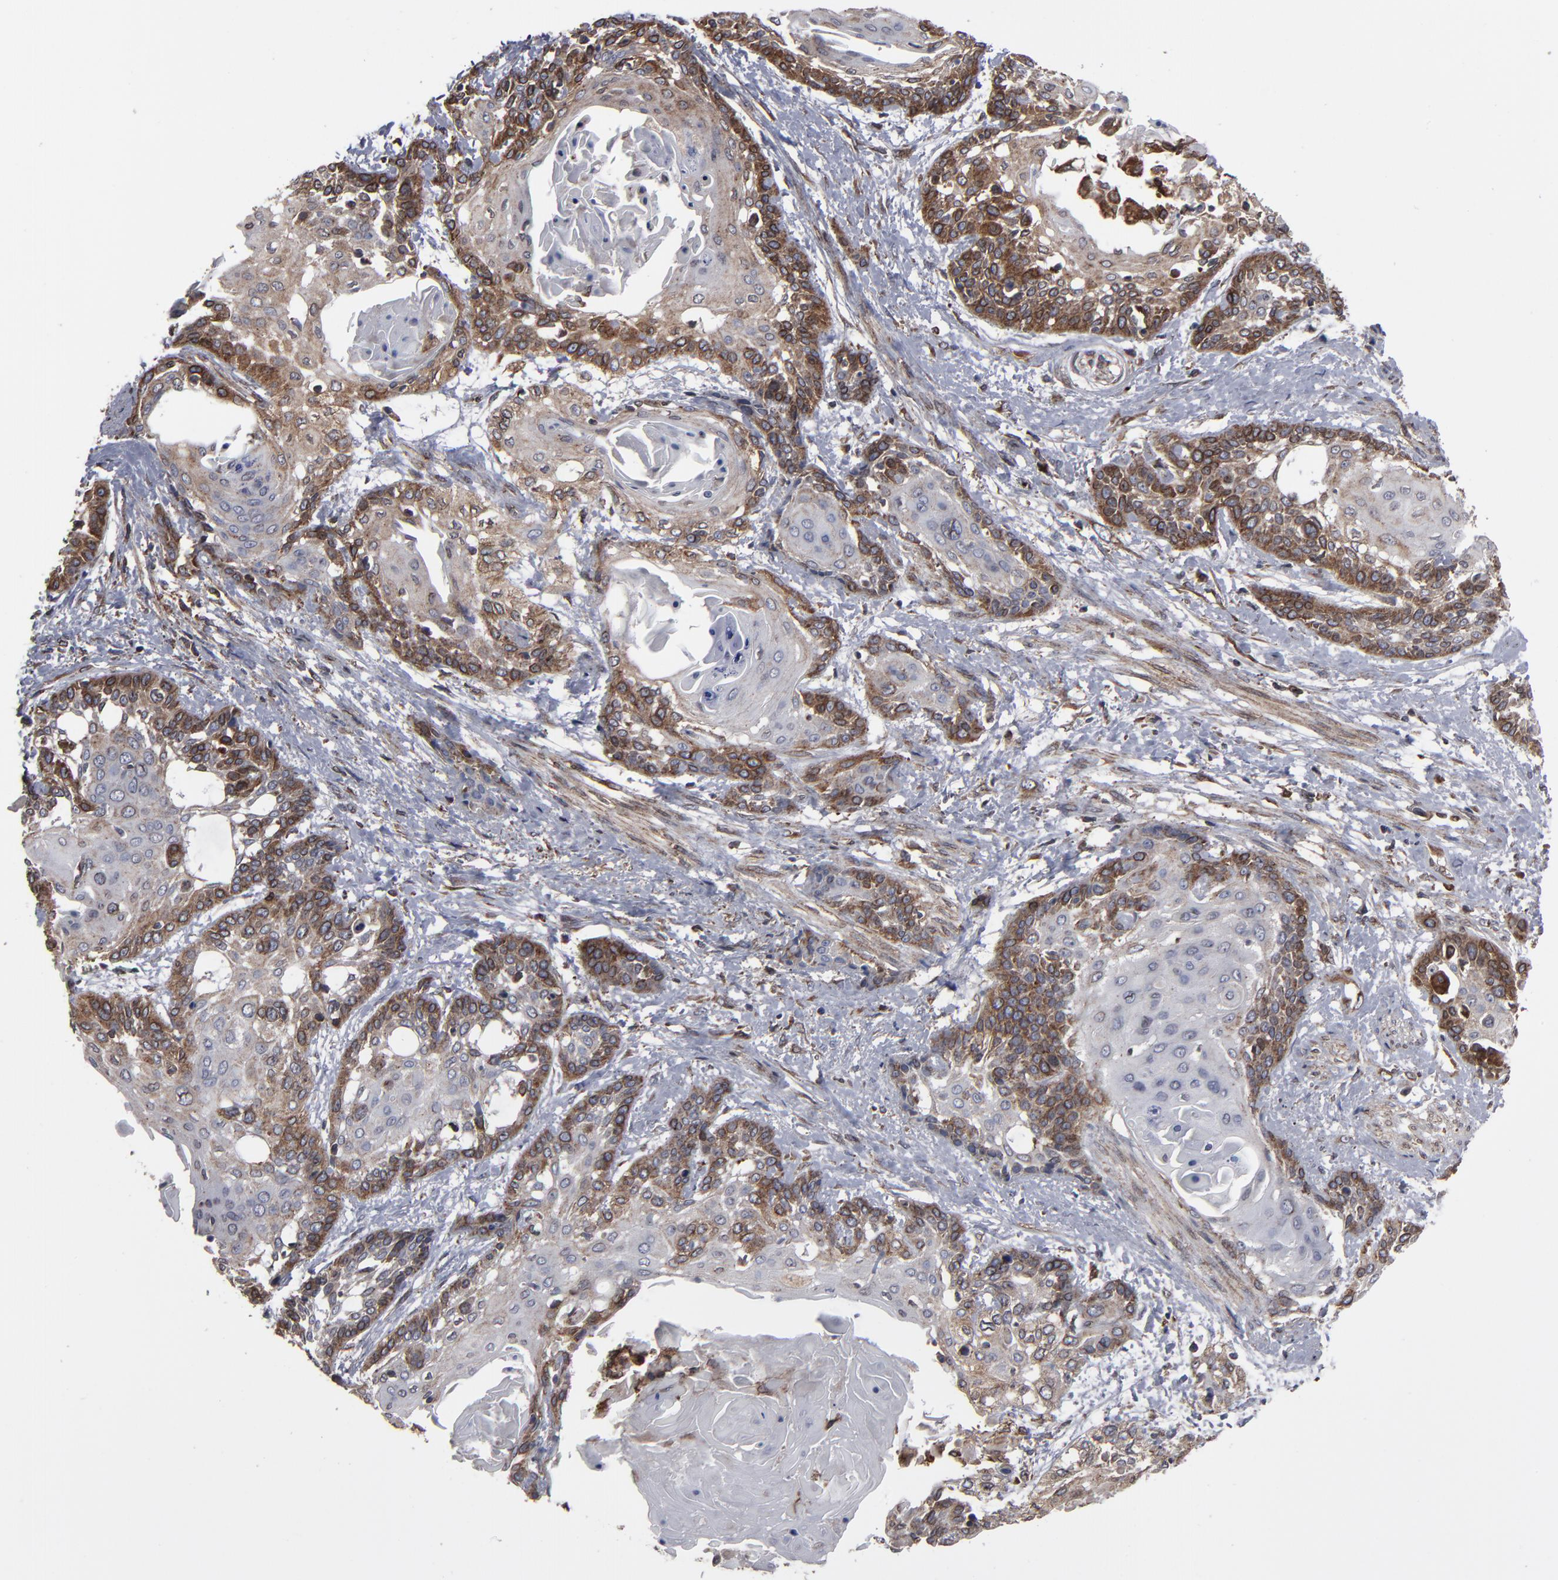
{"staining": {"intensity": "strong", "quantity": "<25%", "location": "cytoplasmic/membranous"}, "tissue": "cervical cancer", "cell_type": "Tumor cells", "image_type": "cancer", "snomed": [{"axis": "morphology", "description": "Squamous cell carcinoma, NOS"}, {"axis": "topography", "description": "Cervix"}], "caption": "Immunohistochemistry of human cervical squamous cell carcinoma demonstrates medium levels of strong cytoplasmic/membranous positivity in approximately <25% of tumor cells.", "gene": "CNIH1", "patient": {"sex": "female", "age": 57}}